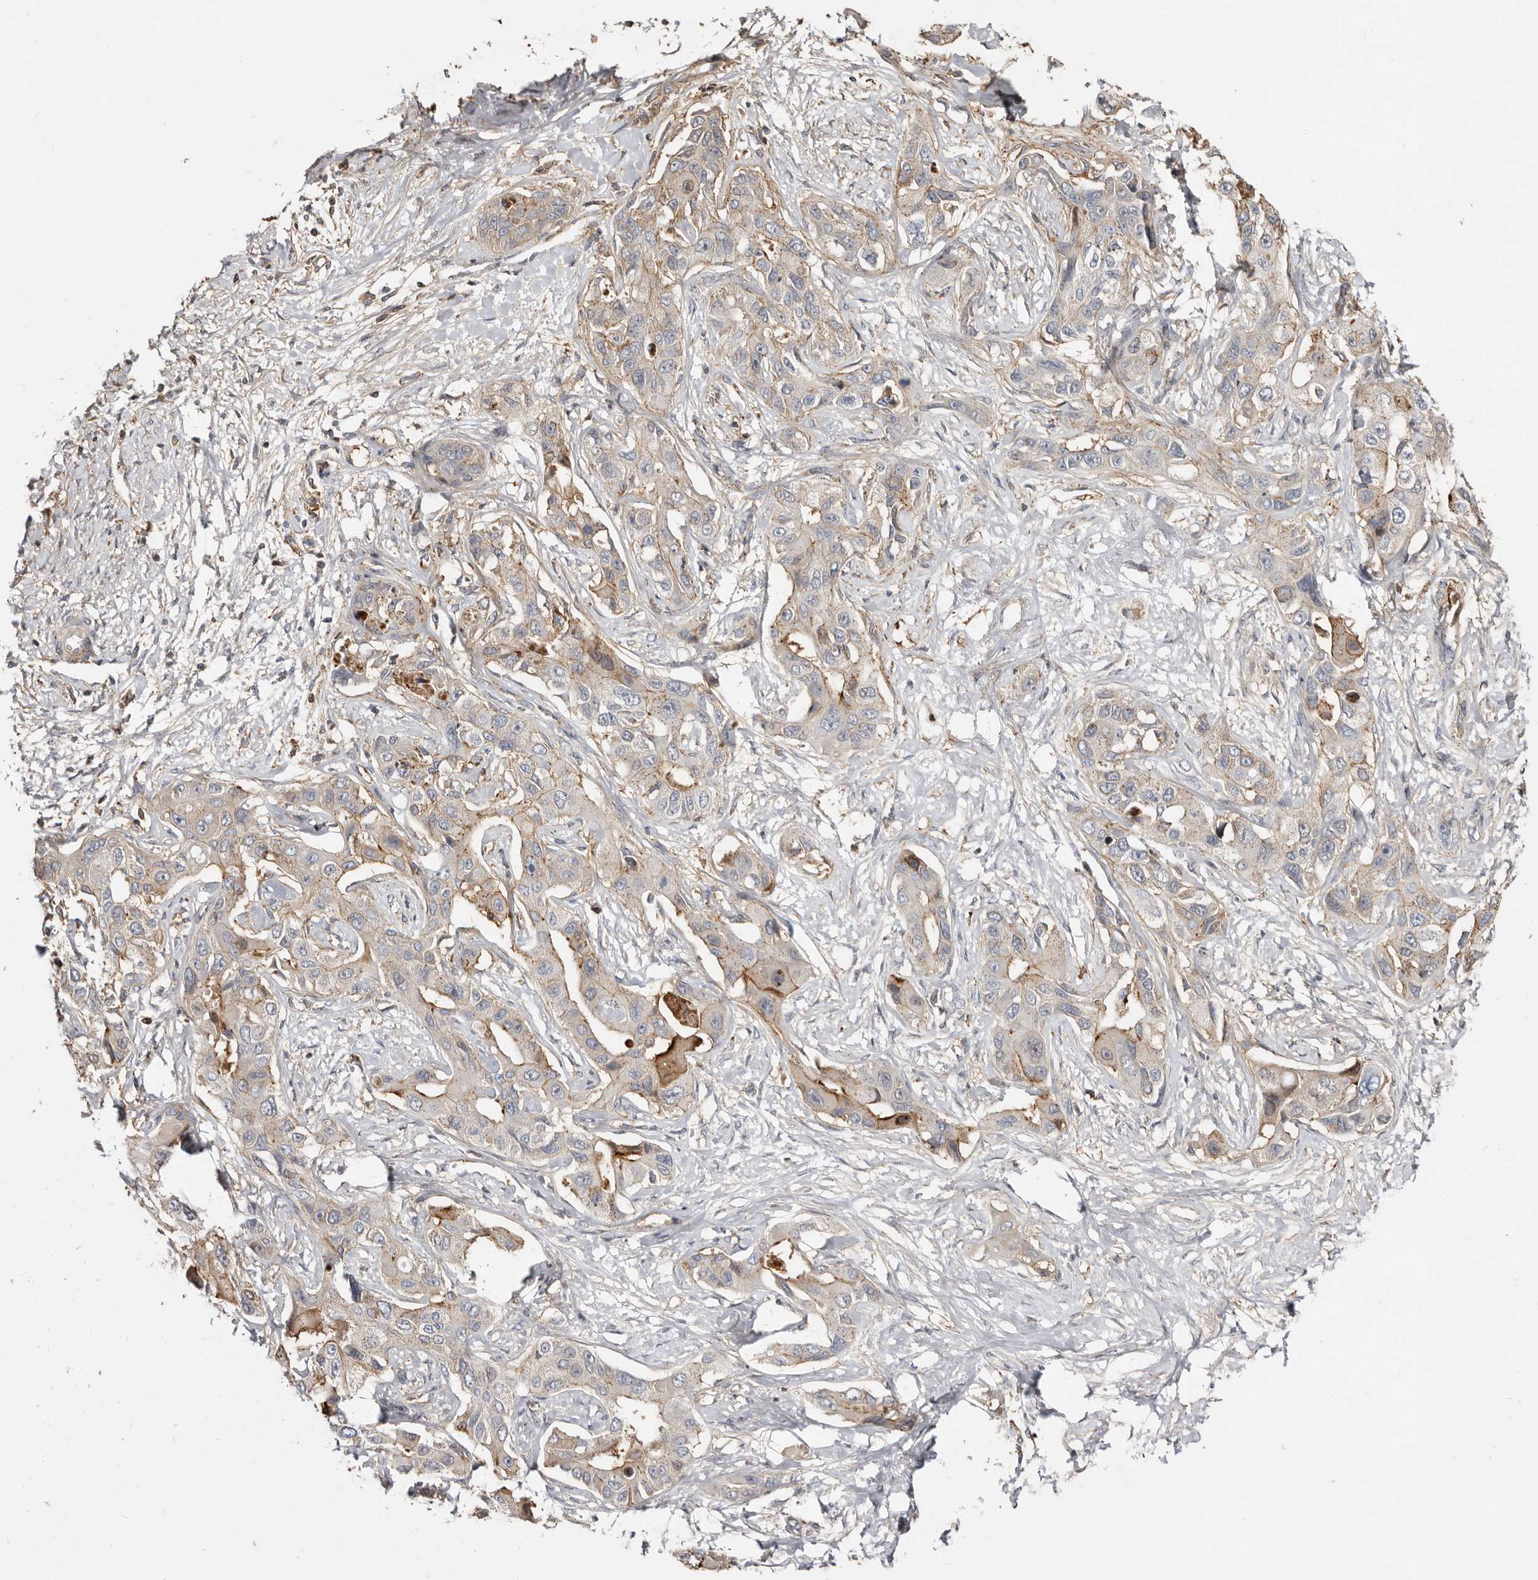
{"staining": {"intensity": "weak", "quantity": ">75%", "location": "cytoplasmic/membranous"}, "tissue": "liver cancer", "cell_type": "Tumor cells", "image_type": "cancer", "snomed": [{"axis": "morphology", "description": "Cholangiocarcinoma"}, {"axis": "topography", "description": "Liver"}], "caption": "An image of liver cholangiocarcinoma stained for a protein exhibits weak cytoplasmic/membranous brown staining in tumor cells.", "gene": "KIF26B", "patient": {"sex": "male", "age": 59}}